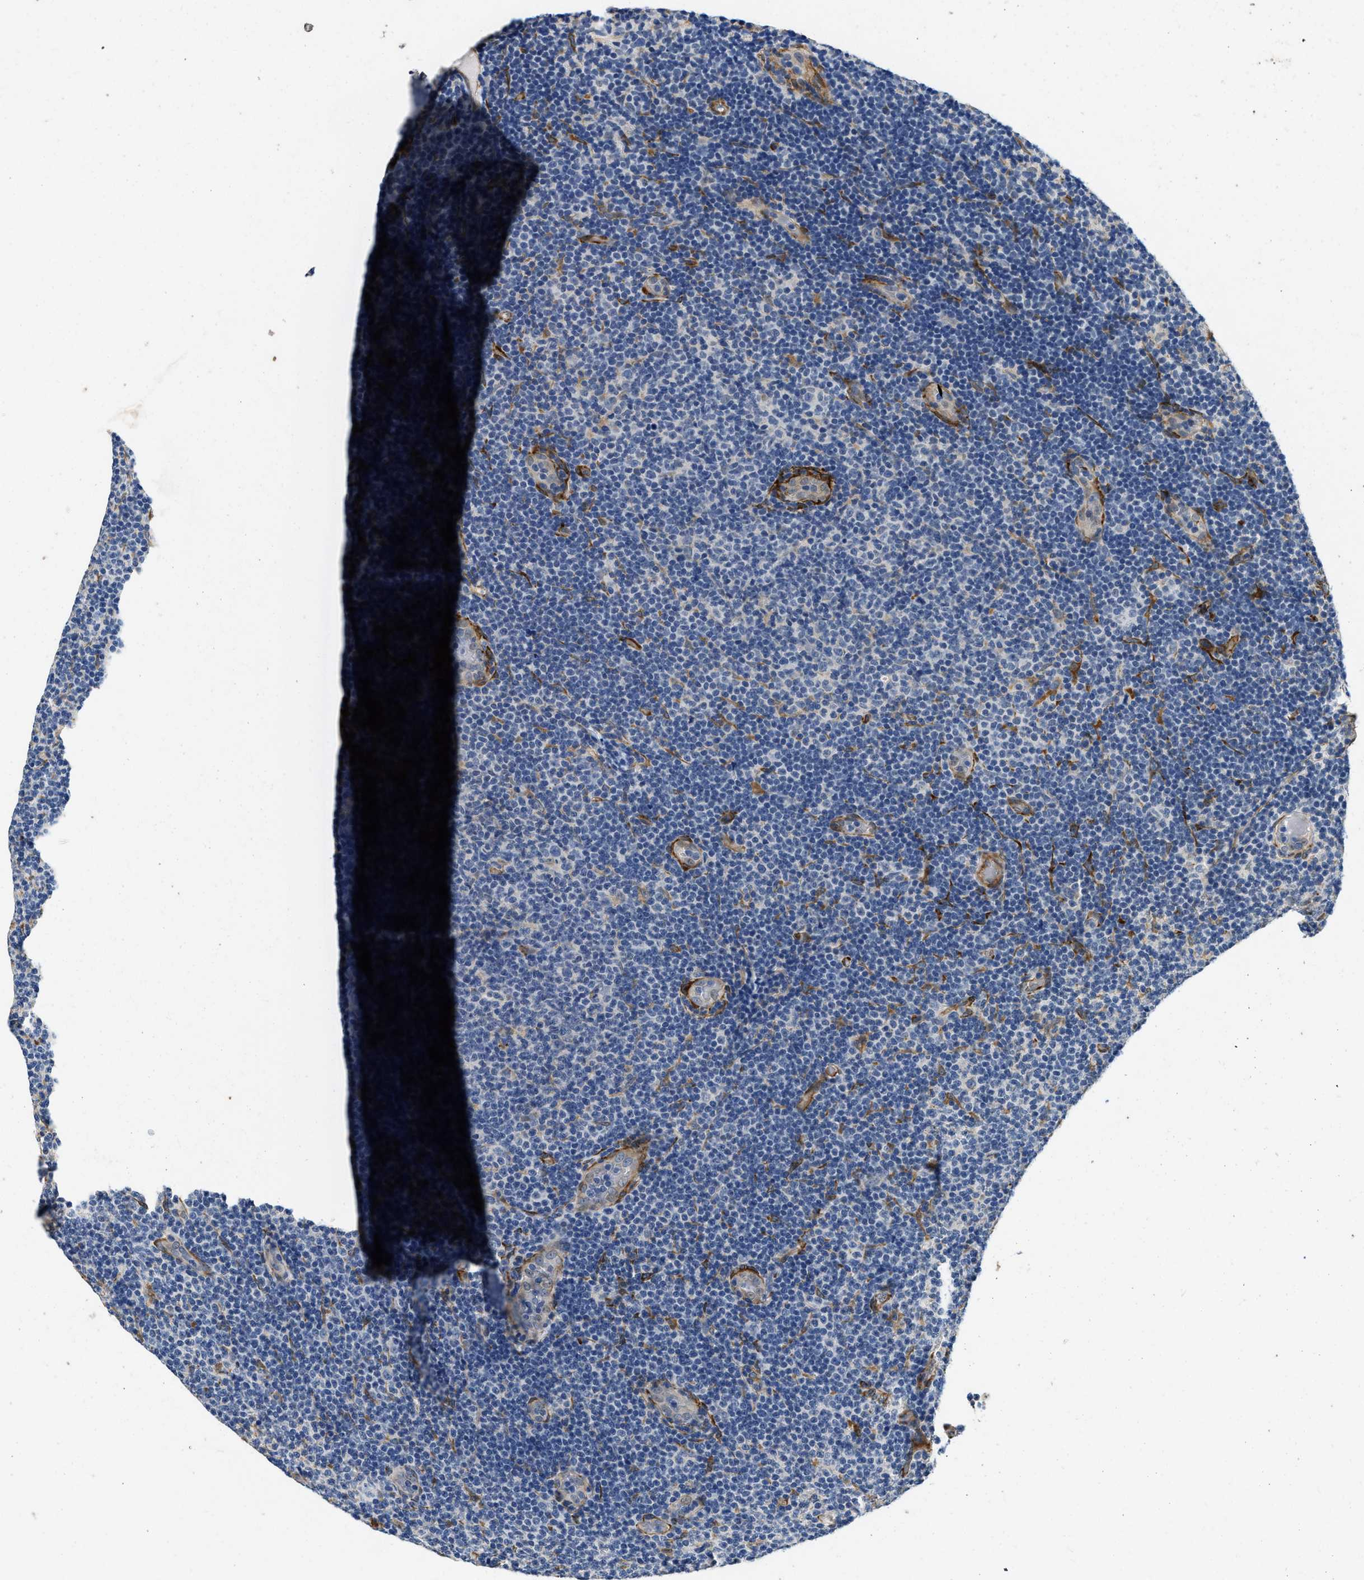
{"staining": {"intensity": "negative", "quantity": "none", "location": "none"}, "tissue": "lymphoma", "cell_type": "Tumor cells", "image_type": "cancer", "snomed": [{"axis": "morphology", "description": "Malignant lymphoma, non-Hodgkin's type, Low grade"}, {"axis": "topography", "description": "Lymph node"}], "caption": "Immunohistochemical staining of human low-grade malignant lymphoma, non-Hodgkin's type reveals no significant positivity in tumor cells.", "gene": "RAPH1", "patient": {"sex": "male", "age": 83}}